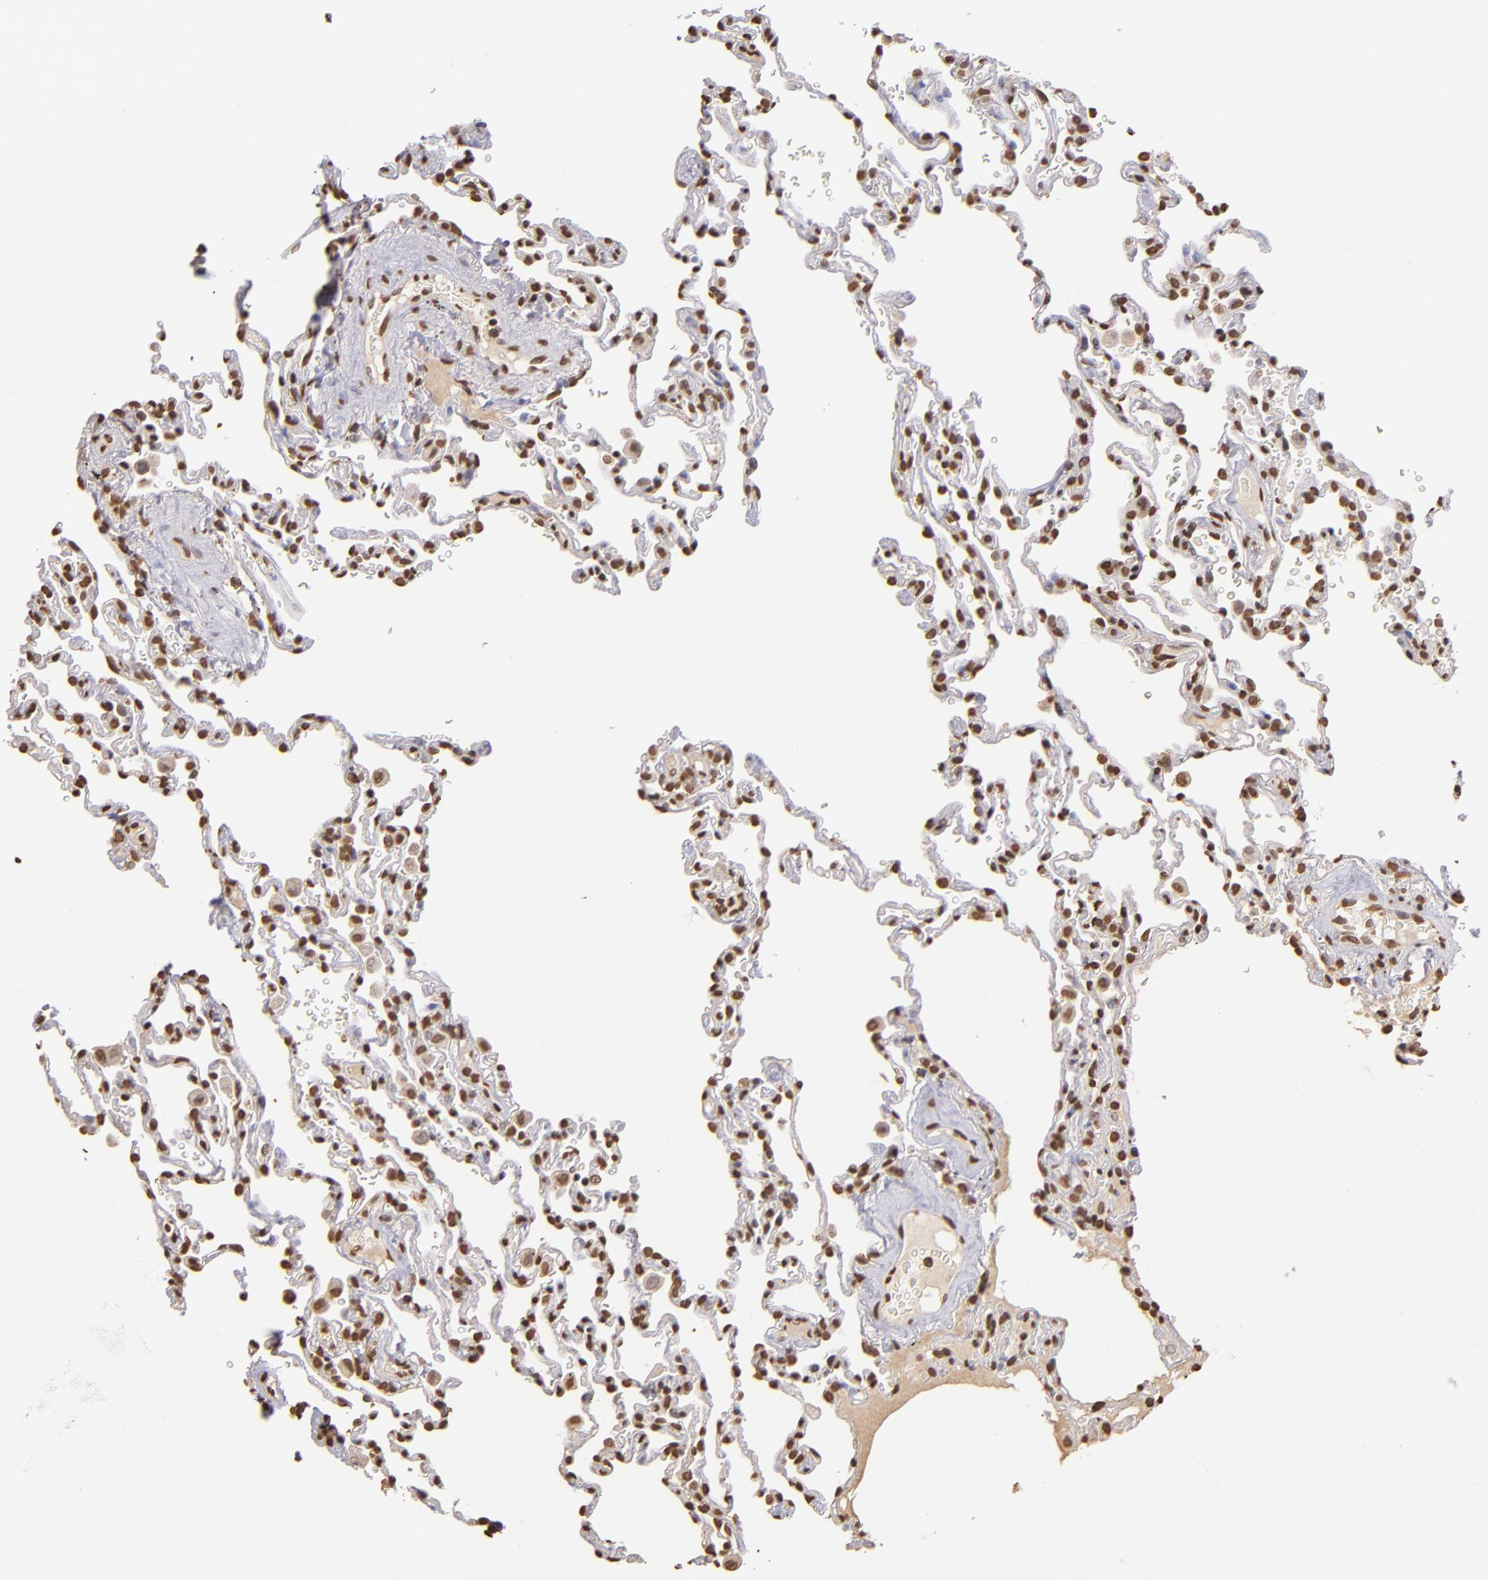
{"staining": {"intensity": "strong", "quantity": ">75%", "location": "nuclear"}, "tissue": "lung", "cell_type": "Alveolar cells", "image_type": "normal", "snomed": [{"axis": "morphology", "description": "Normal tissue, NOS"}, {"axis": "topography", "description": "Lung"}], "caption": "An image of lung stained for a protein reveals strong nuclear brown staining in alveolar cells. Nuclei are stained in blue.", "gene": "LBX1", "patient": {"sex": "male", "age": 59}}